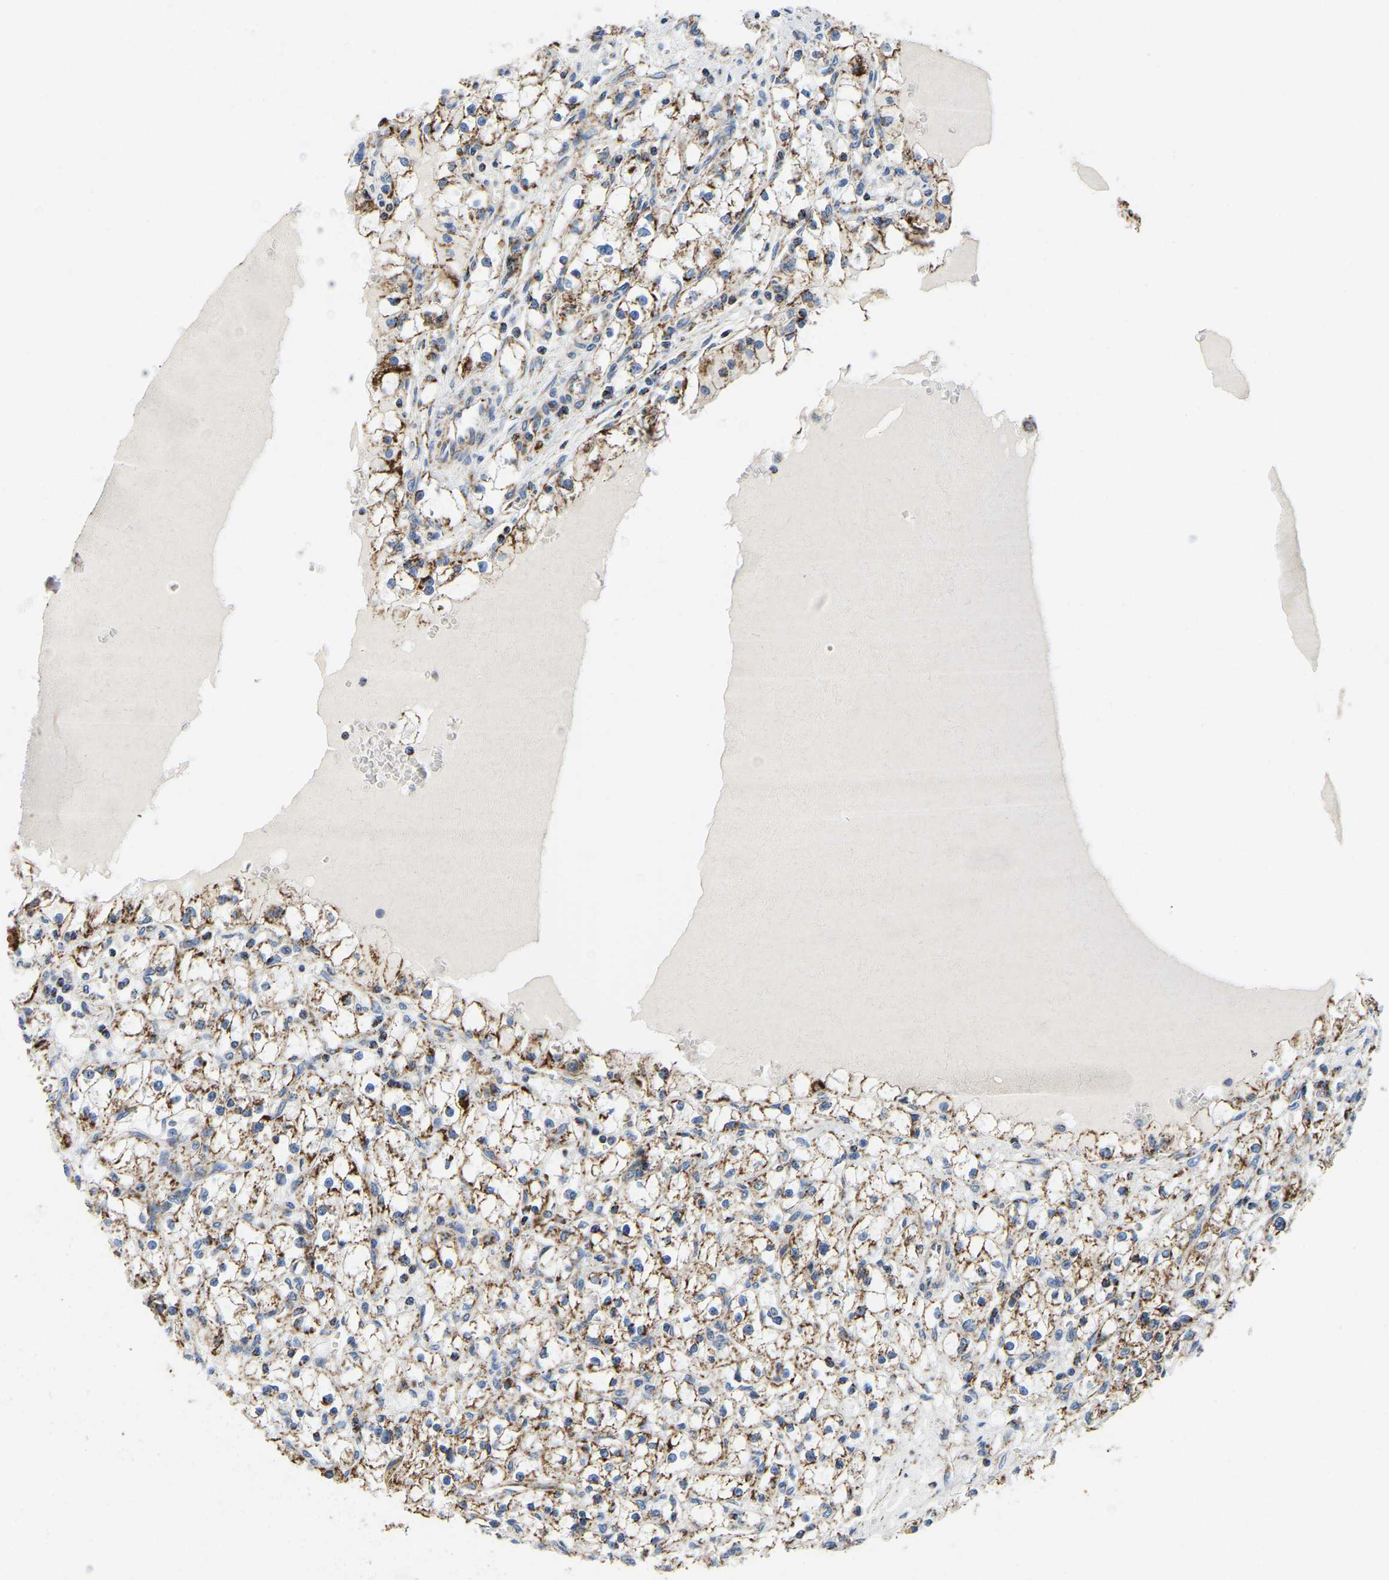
{"staining": {"intensity": "moderate", "quantity": ">75%", "location": "cytoplasmic/membranous"}, "tissue": "renal cancer", "cell_type": "Tumor cells", "image_type": "cancer", "snomed": [{"axis": "morphology", "description": "Adenocarcinoma, NOS"}, {"axis": "topography", "description": "Kidney"}], "caption": "Human renal cancer (adenocarcinoma) stained for a protein (brown) reveals moderate cytoplasmic/membranous positive expression in approximately >75% of tumor cells.", "gene": "SFXN1", "patient": {"sex": "male", "age": 56}}